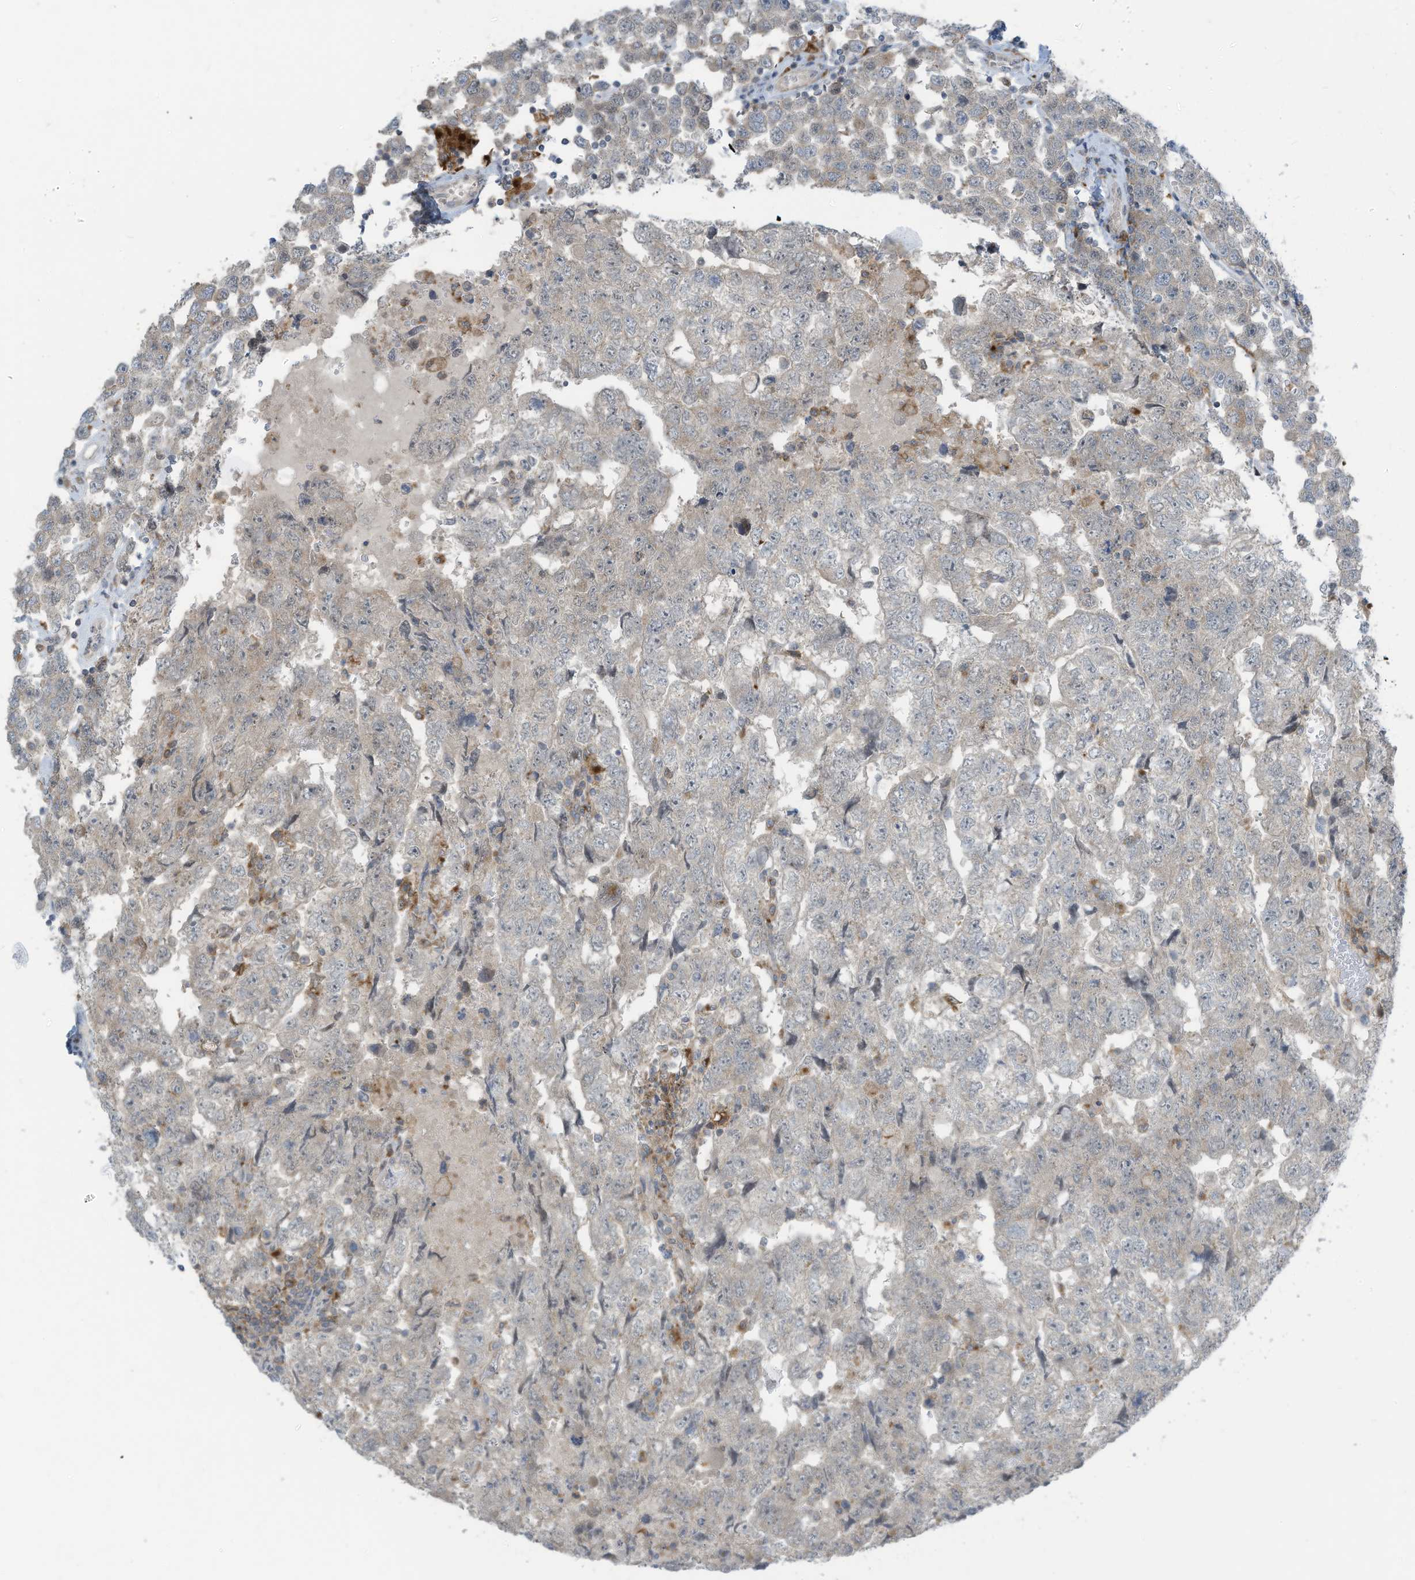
{"staining": {"intensity": "negative", "quantity": "none", "location": "none"}, "tissue": "testis cancer", "cell_type": "Tumor cells", "image_type": "cancer", "snomed": [{"axis": "morphology", "description": "Carcinoma, Embryonal, NOS"}, {"axis": "topography", "description": "Testis"}], "caption": "Testis embryonal carcinoma was stained to show a protein in brown. There is no significant positivity in tumor cells. Brightfield microscopy of immunohistochemistry (IHC) stained with DAB (brown) and hematoxylin (blue), captured at high magnification.", "gene": "DZIP3", "patient": {"sex": "male", "age": 36}}